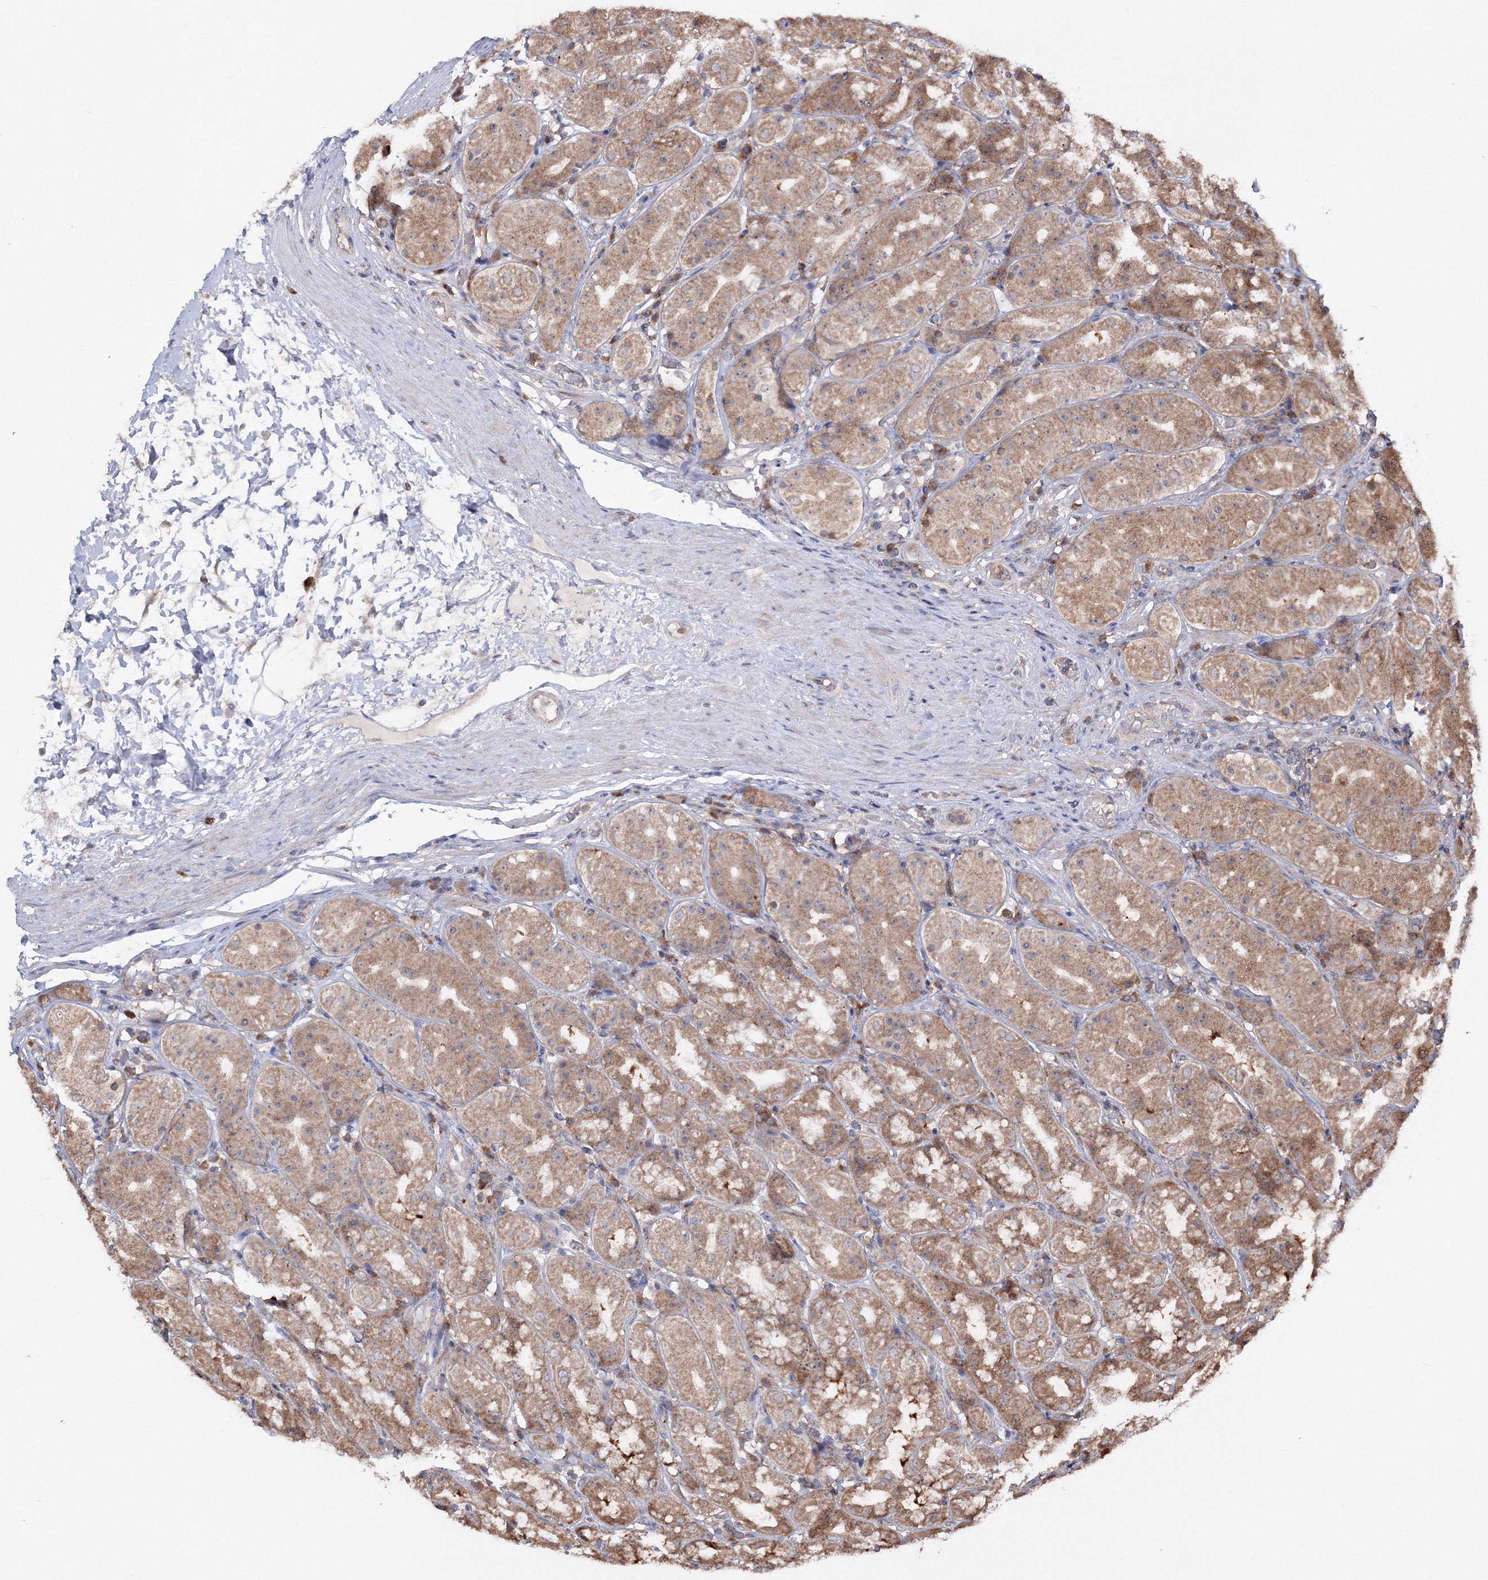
{"staining": {"intensity": "moderate", "quantity": ">75%", "location": "cytoplasmic/membranous"}, "tissue": "stomach", "cell_type": "Glandular cells", "image_type": "normal", "snomed": [{"axis": "morphology", "description": "Normal tissue, NOS"}, {"axis": "topography", "description": "Stomach, lower"}], "caption": "Normal stomach reveals moderate cytoplasmic/membranous expression in about >75% of glandular cells.", "gene": "PEX13", "patient": {"sex": "female", "age": 56}}